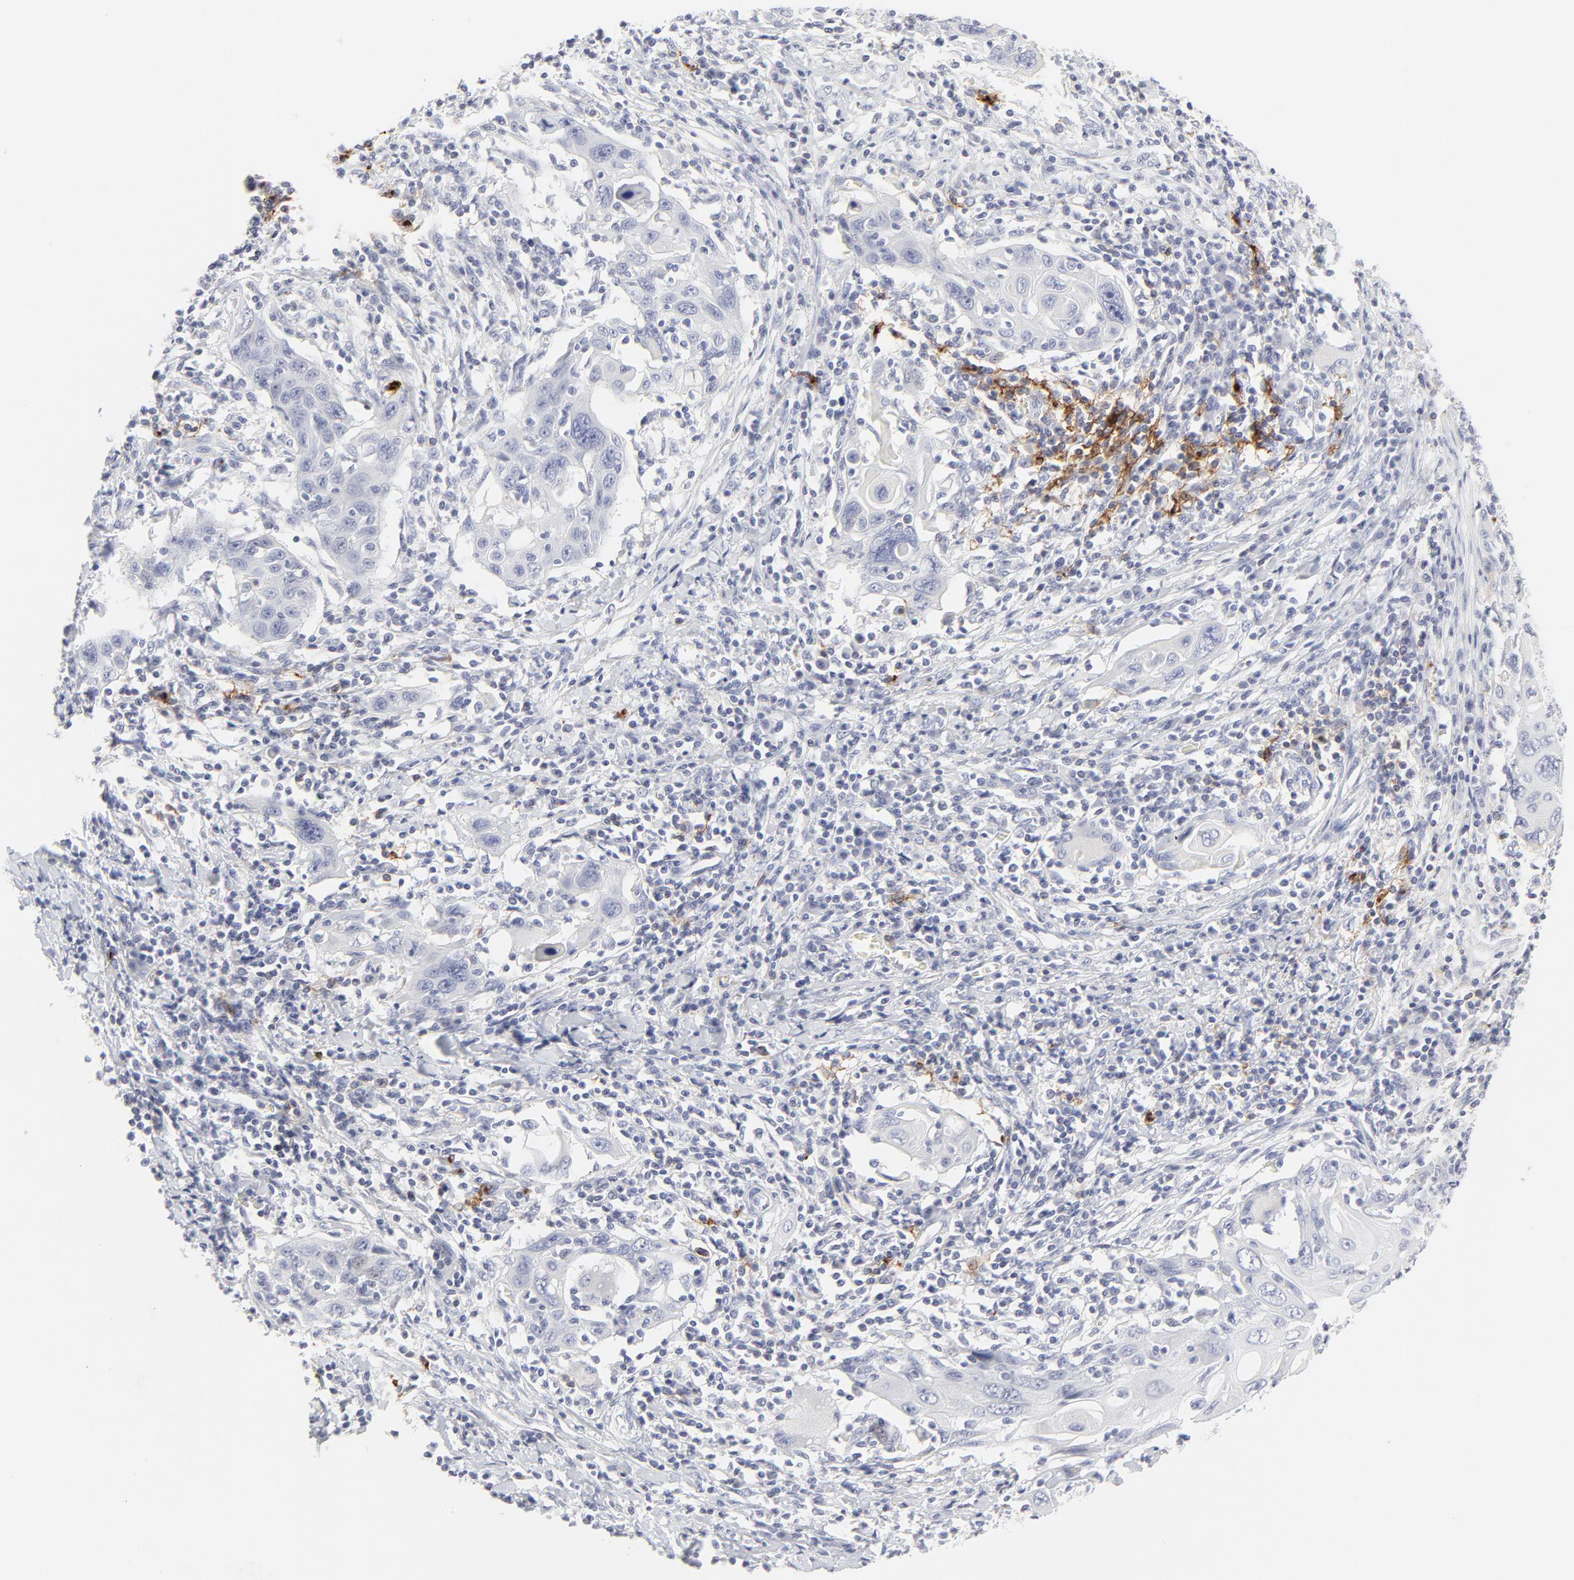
{"staining": {"intensity": "negative", "quantity": "none", "location": "none"}, "tissue": "cervical cancer", "cell_type": "Tumor cells", "image_type": "cancer", "snomed": [{"axis": "morphology", "description": "Squamous cell carcinoma, NOS"}, {"axis": "topography", "description": "Cervix"}], "caption": "The image shows no staining of tumor cells in cervical cancer (squamous cell carcinoma).", "gene": "CCR7", "patient": {"sex": "female", "age": 54}}